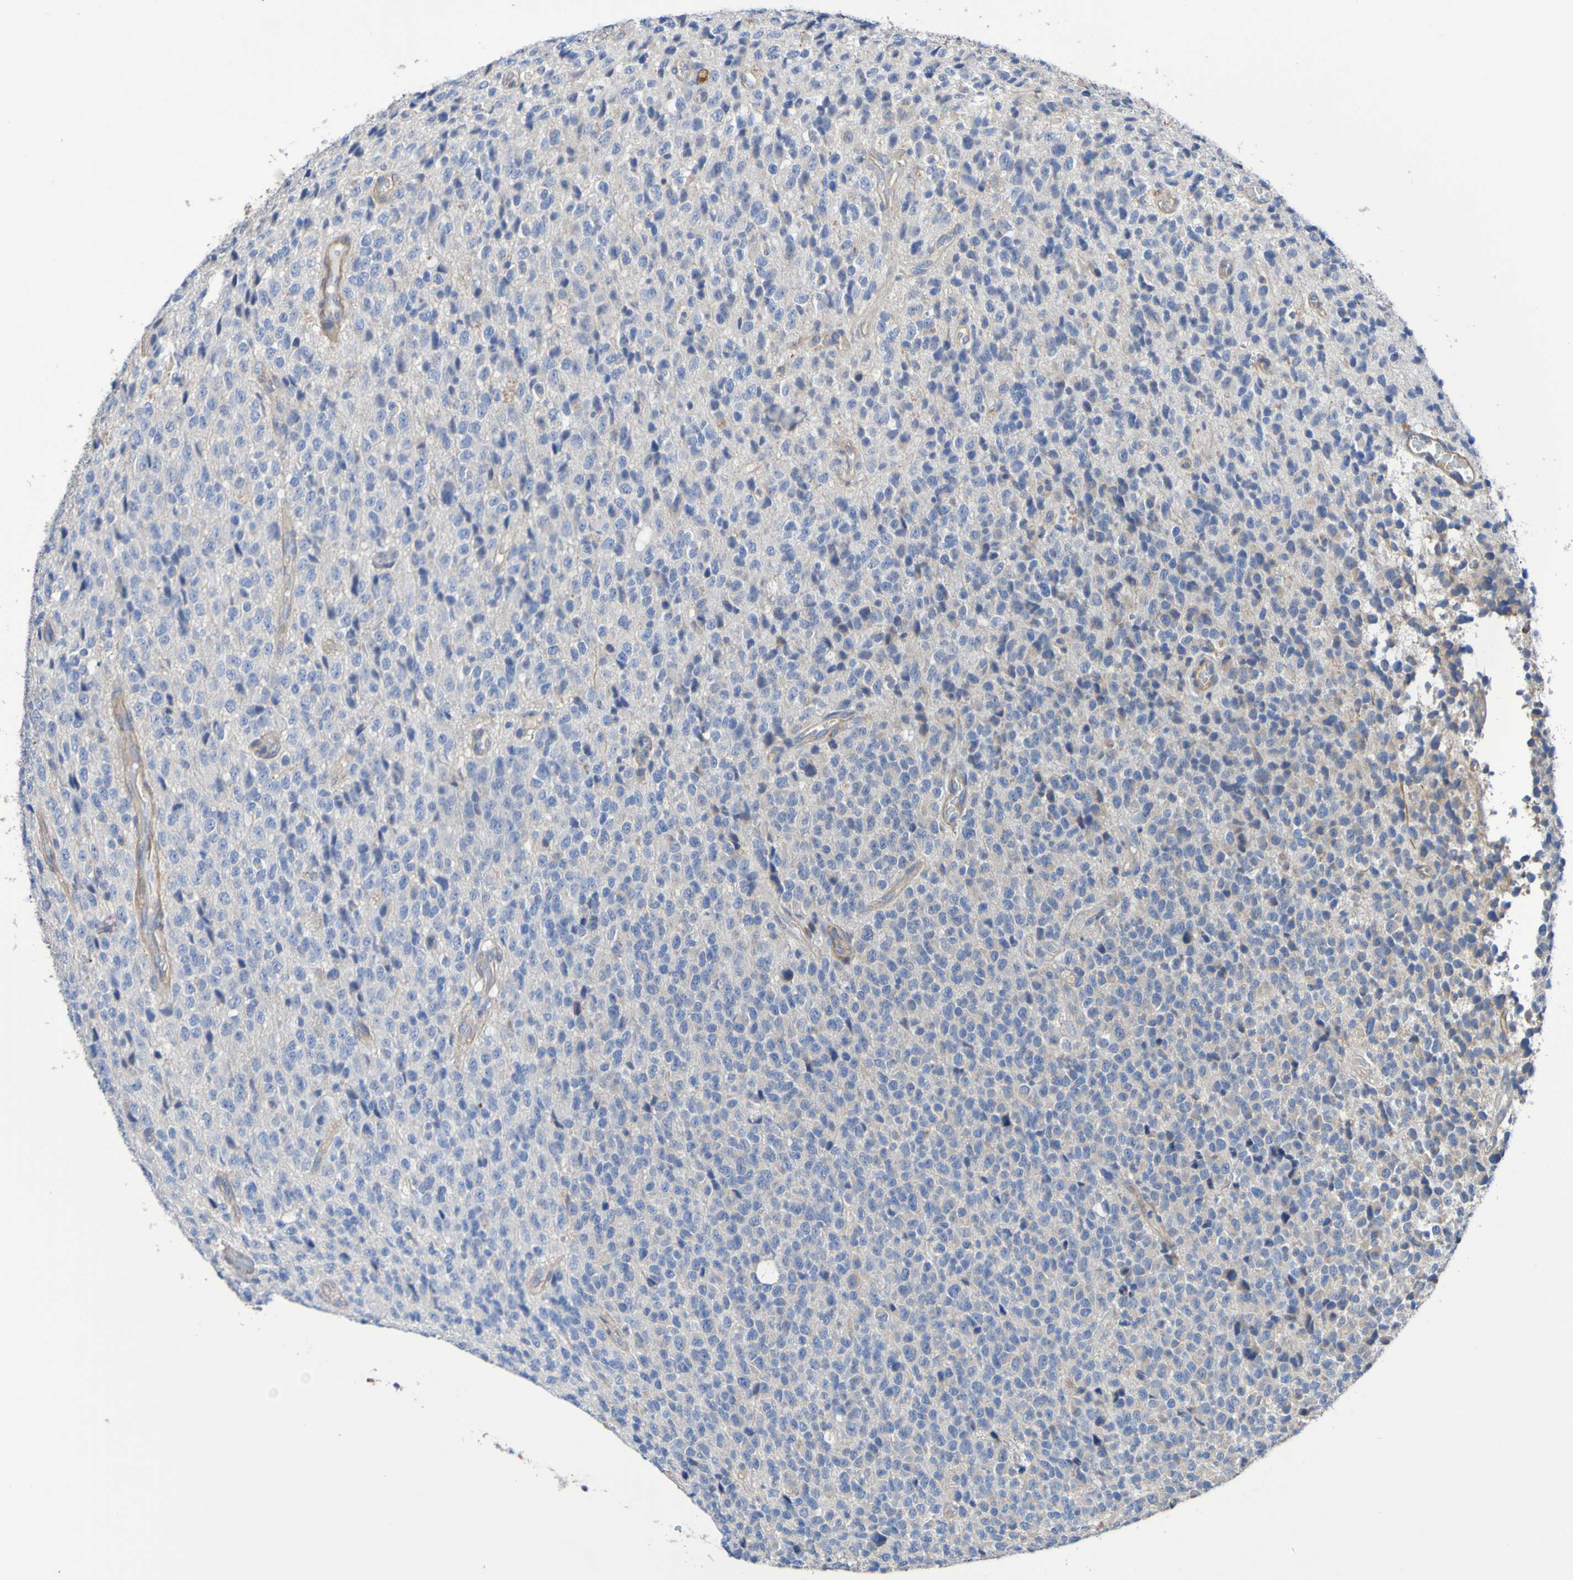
{"staining": {"intensity": "negative", "quantity": "none", "location": "none"}, "tissue": "glioma", "cell_type": "Tumor cells", "image_type": "cancer", "snomed": [{"axis": "morphology", "description": "Glioma, malignant, High grade"}, {"axis": "topography", "description": "pancreas cauda"}], "caption": "A micrograph of human malignant glioma (high-grade) is negative for staining in tumor cells. (Brightfield microscopy of DAB (3,3'-diaminobenzidine) immunohistochemistry at high magnification).", "gene": "SRPRB", "patient": {"sex": "male", "age": 60}}